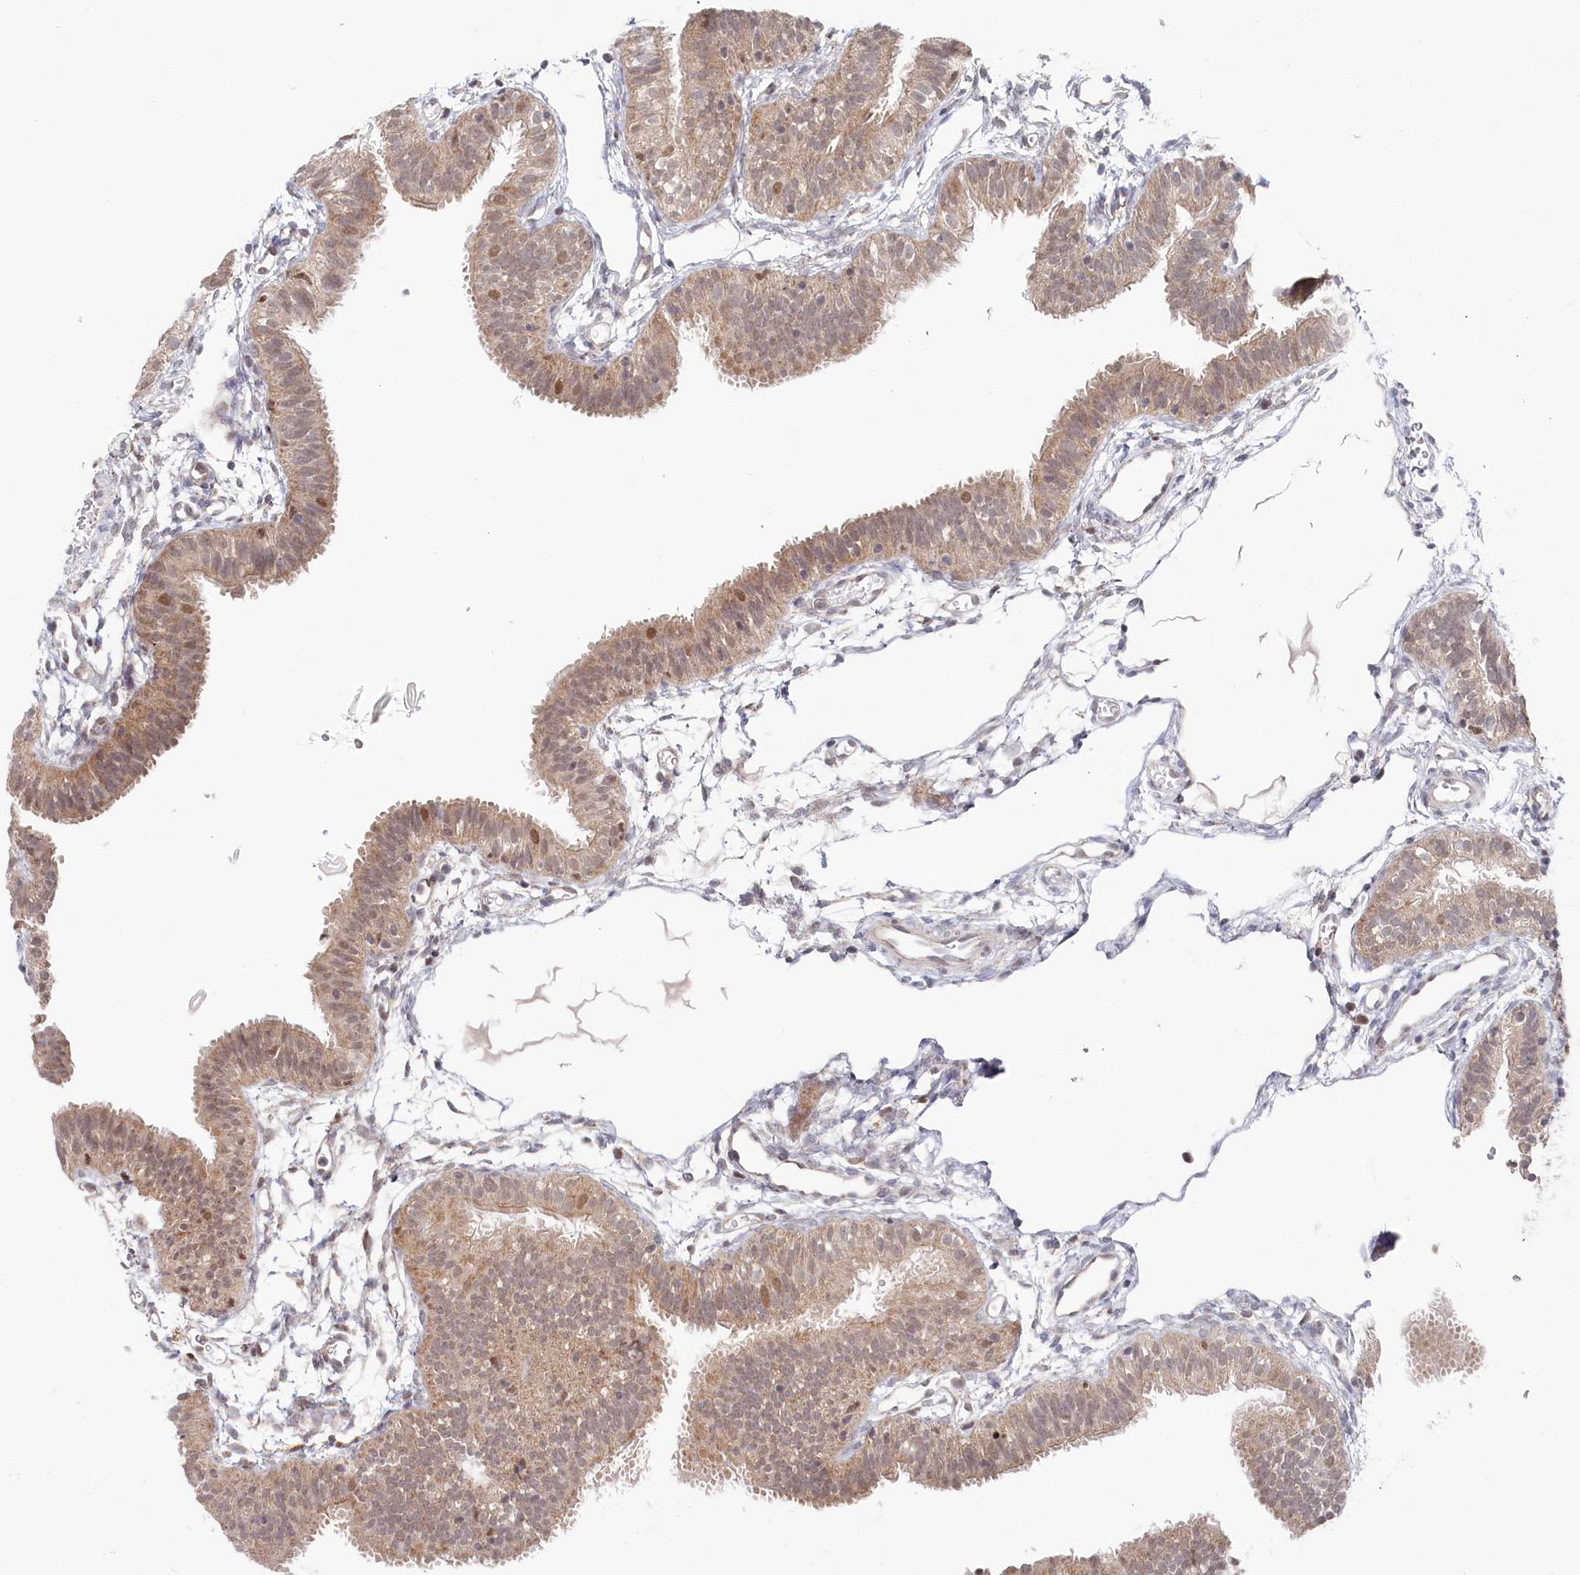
{"staining": {"intensity": "weak", "quantity": ">75%", "location": "cytoplasmic/membranous"}, "tissue": "fallopian tube", "cell_type": "Glandular cells", "image_type": "normal", "snomed": [{"axis": "morphology", "description": "Normal tissue, NOS"}, {"axis": "topography", "description": "Fallopian tube"}], "caption": "High-power microscopy captured an immunohistochemistry photomicrograph of unremarkable fallopian tube, revealing weak cytoplasmic/membranous positivity in approximately >75% of glandular cells.", "gene": "WAPL", "patient": {"sex": "female", "age": 35}}